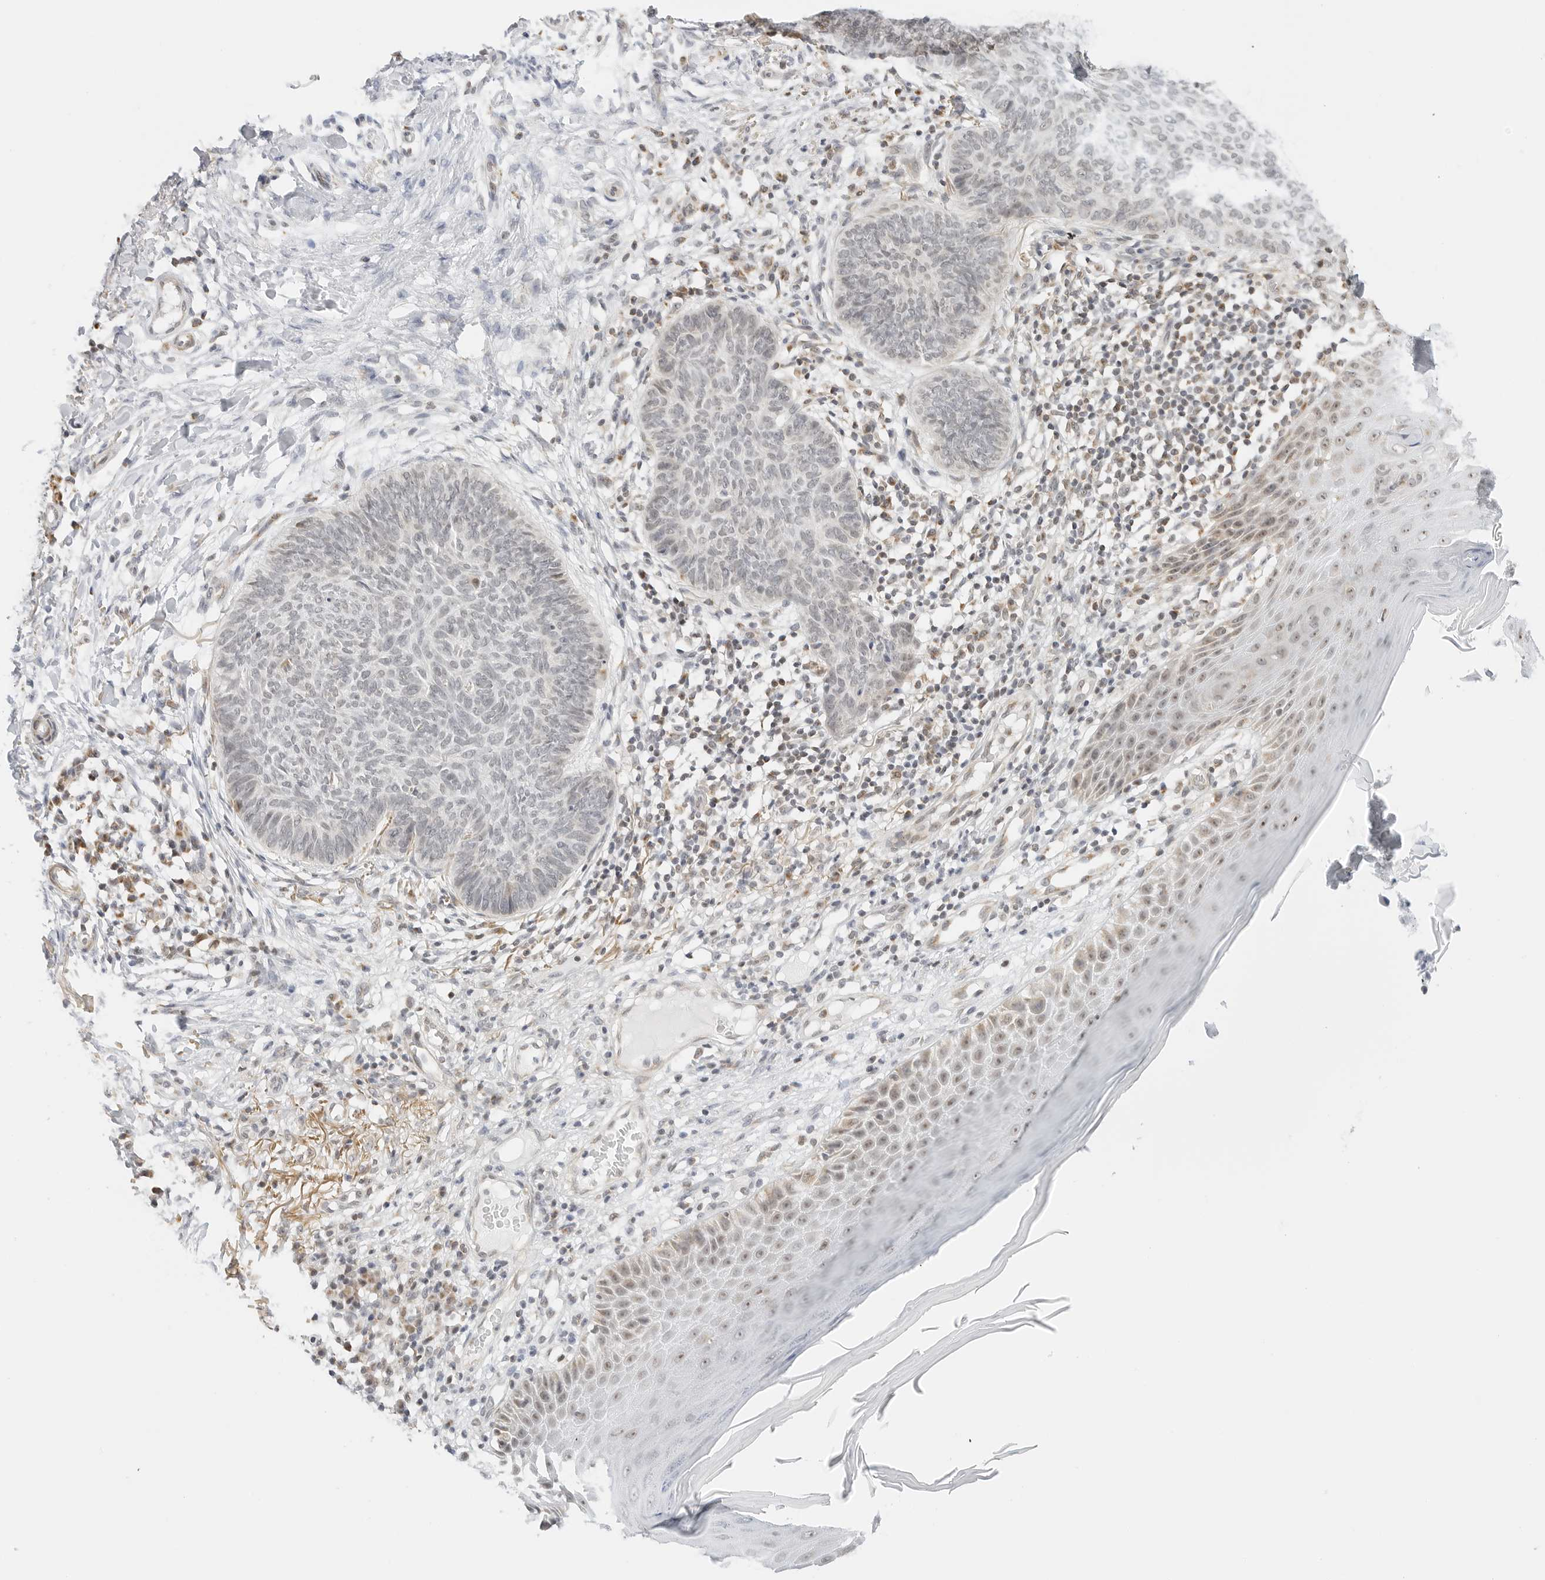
{"staining": {"intensity": "weak", "quantity": "<25%", "location": "nuclear"}, "tissue": "skin cancer", "cell_type": "Tumor cells", "image_type": "cancer", "snomed": [{"axis": "morphology", "description": "Normal tissue, NOS"}, {"axis": "morphology", "description": "Basal cell carcinoma"}, {"axis": "topography", "description": "Skin"}], "caption": "Human skin cancer stained for a protein using IHC displays no positivity in tumor cells.", "gene": "GORAB", "patient": {"sex": "male", "age": 50}}